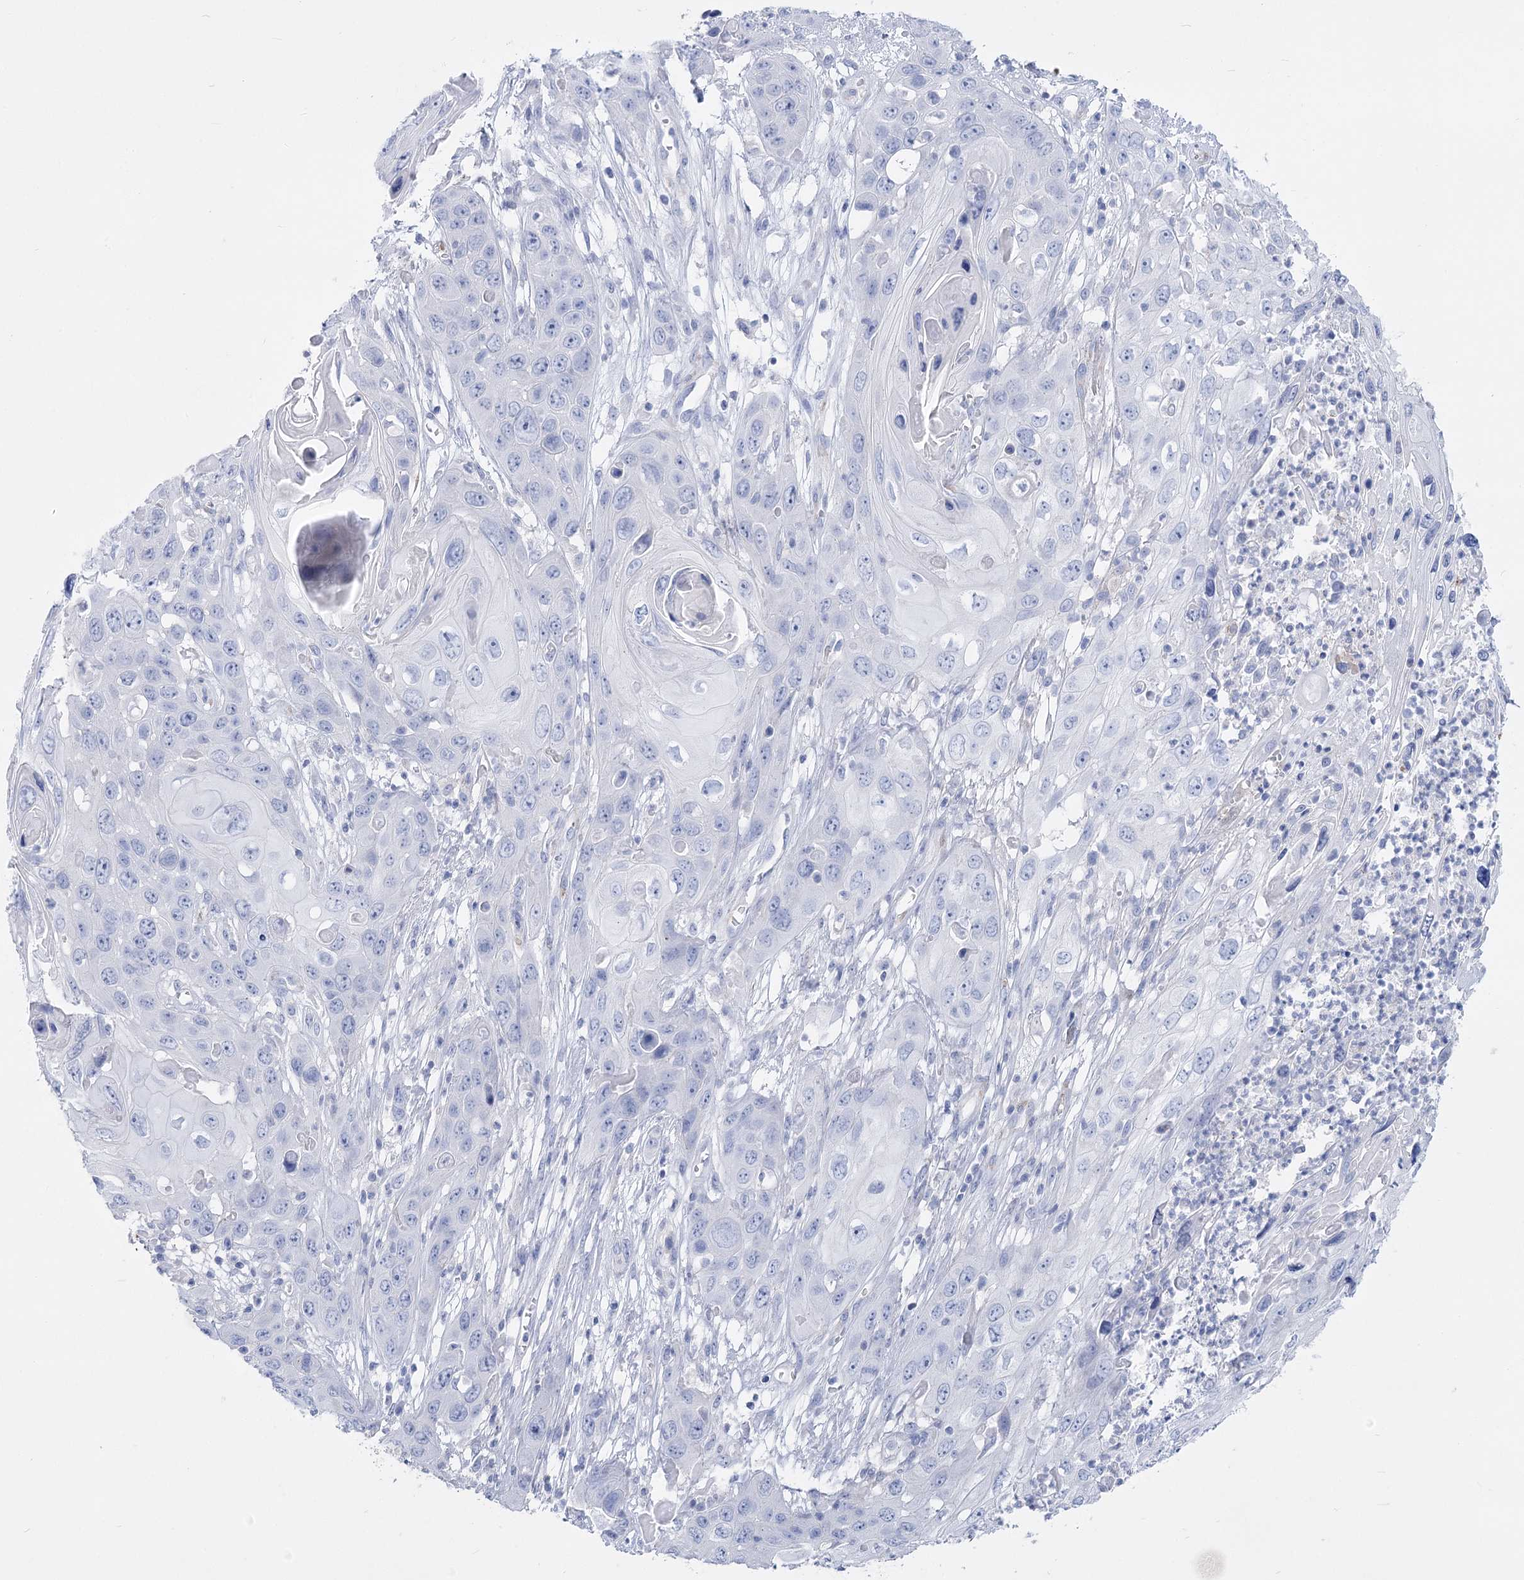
{"staining": {"intensity": "negative", "quantity": "none", "location": "none"}, "tissue": "skin cancer", "cell_type": "Tumor cells", "image_type": "cancer", "snomed": [{"axis": "morphology", "description": "Squamous cell carcinoma, NOS"}, {"axis": "topography", "description": "Skin"}], "caption": "Immunohistochemical staining of skin squamous cell carcinoma demonstrates no significant staining in tumor cells.", "gene": "PCDHA1", "patient": {"sex": "male", "age": 55}}